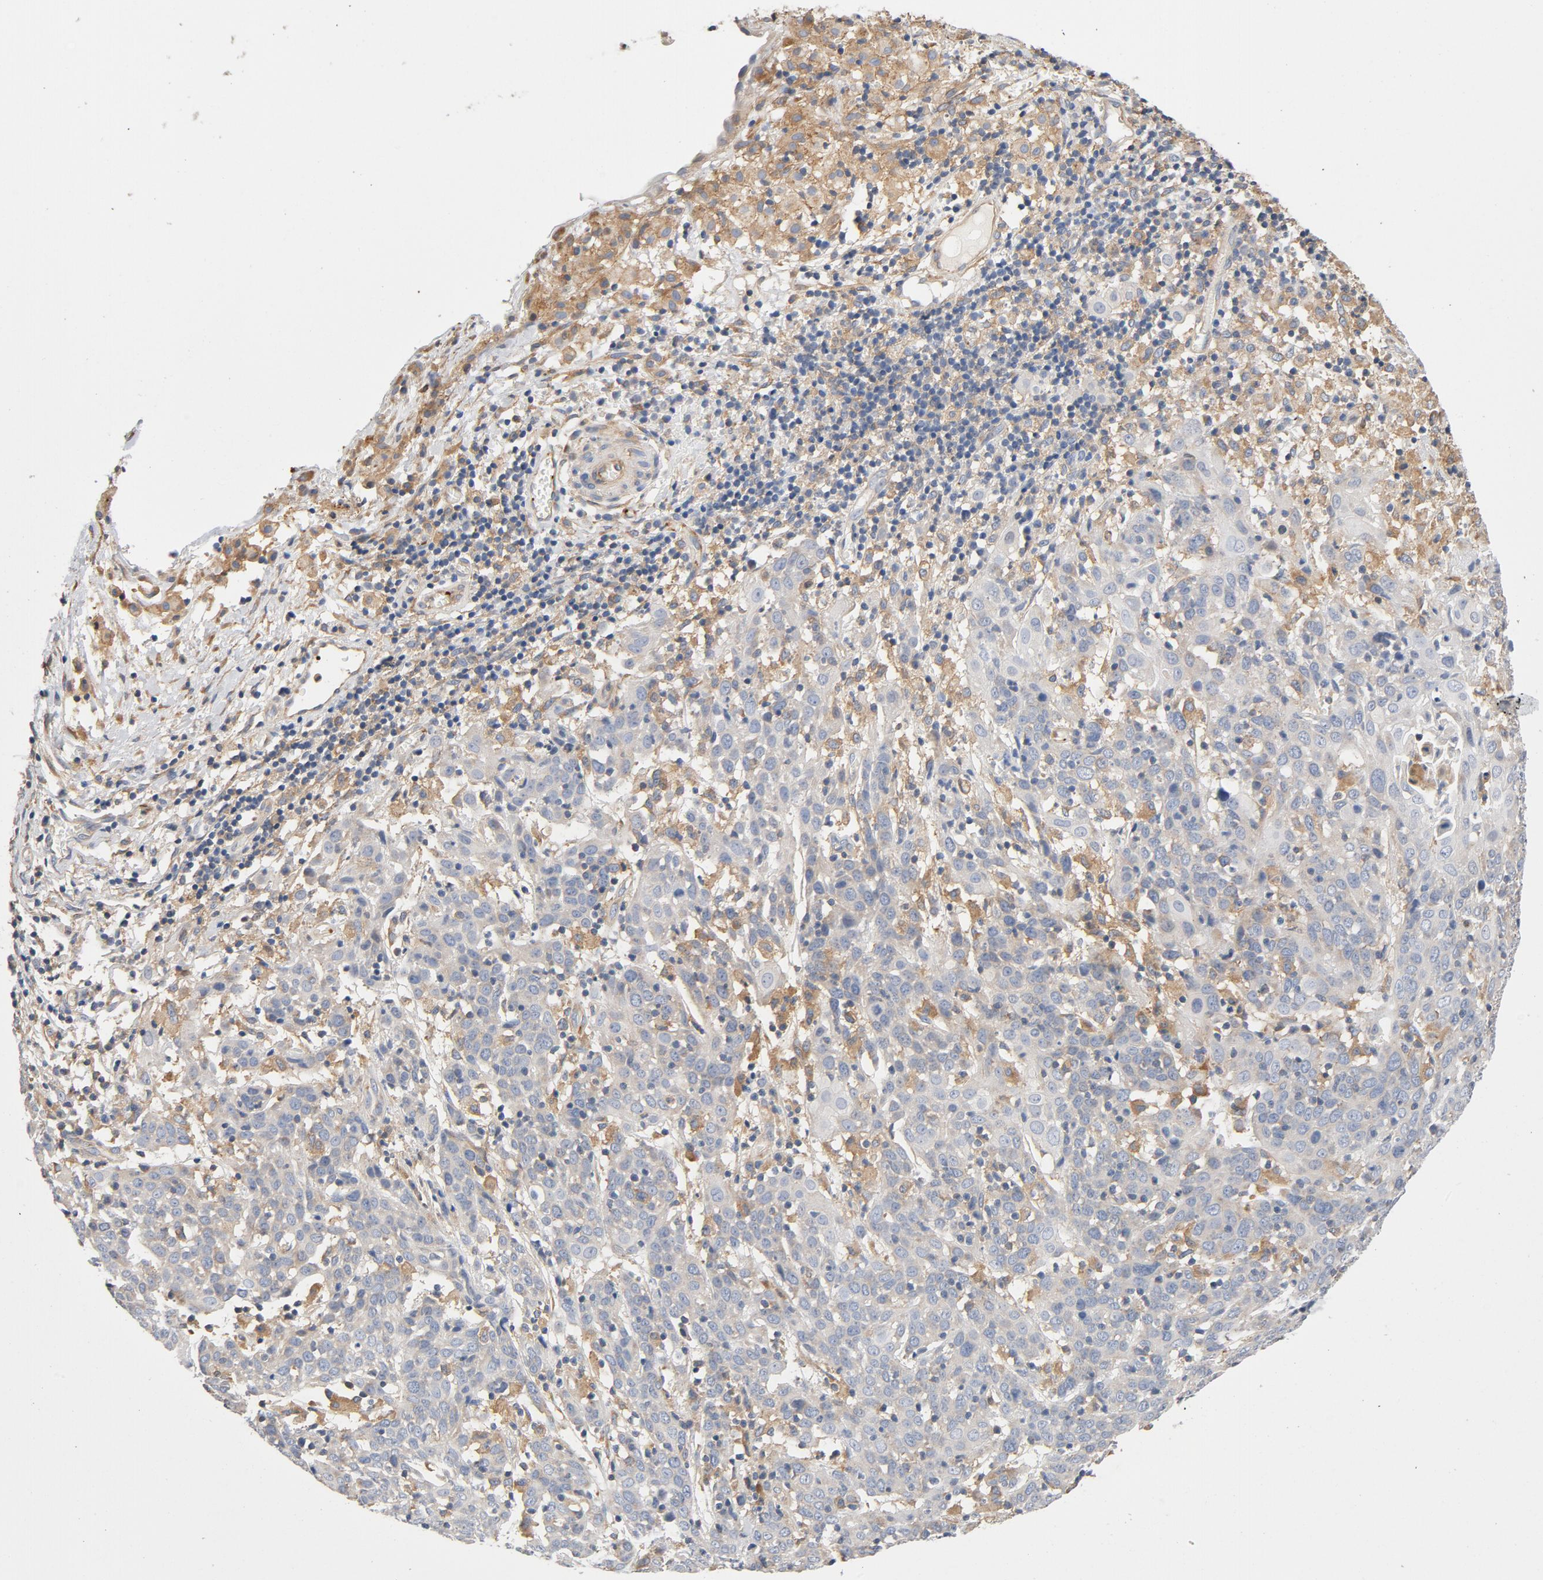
{"staining": {"intensity": "negative", "quantity": "none", "location": "none"}, "tissue": "cervical cancer", "cell_type": "Tumor cells", "image_type": "cancer", "snomed": [{"axis": "morphology", "description": "Normal tissue, NOS"}, {"axis": "morphology", "description": "Squamous cell carcinoma, NOS"}, {"axis": "topography", "description": "Cervix"}], "caption": "The histopathology image shows no significant positivity in tumor cells of cervical cancer (squamous cell carcinoma).", "gene": "ILK", "patient": {"sex": "female", "age": 67}}